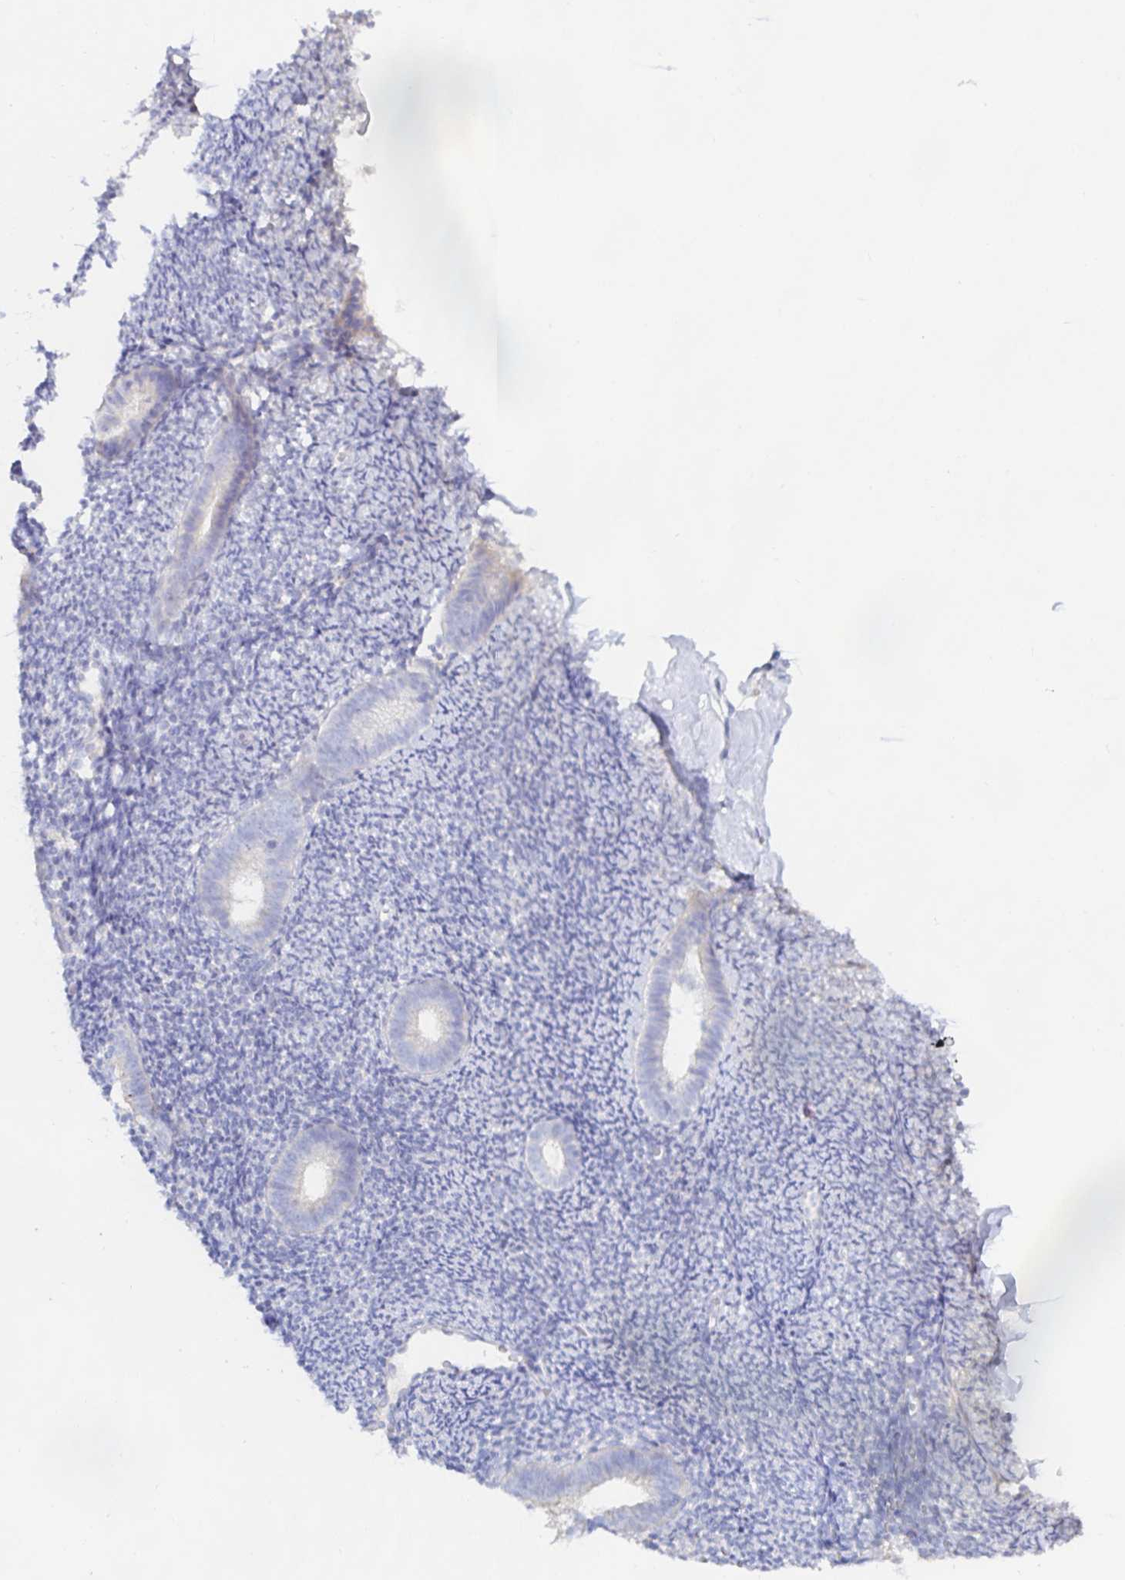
{"staining": {"intensity": "negative", "quantity": "none", "location": "none"}, "tissue": "endometrium", "cell_type": "Cells in endometrial stroma", "image_type": "normal", "snomed": [{"axis": "morphology", "description": "Normal tissue, NOS"}, {"axis": "topography", "description": "Endometrium"}], "caption": "Image shows no protein positivity in cells in endometrial stroma of benign endometrium.", "gene": "METTL22", "patient": {"sex": "female", "age": 39}}